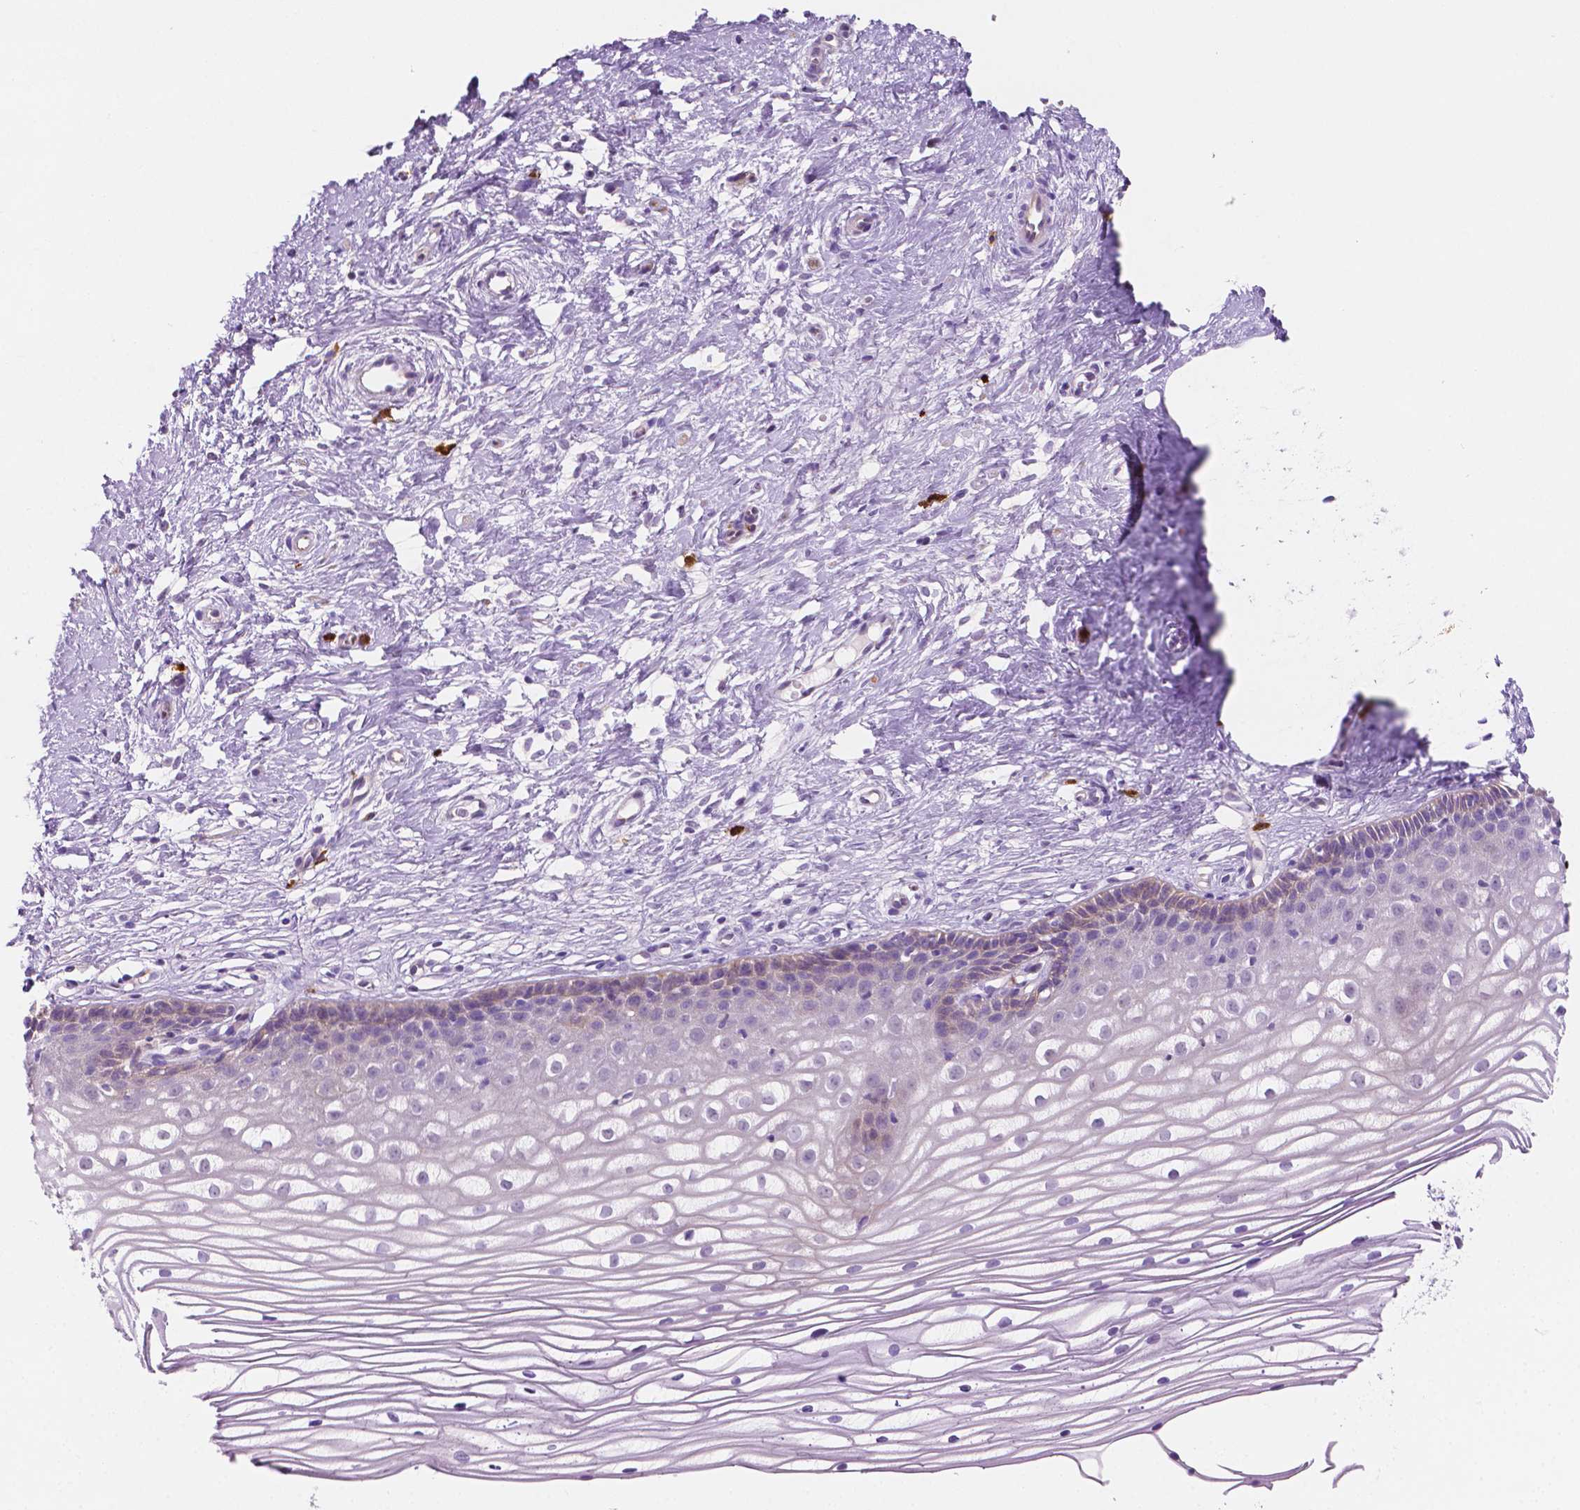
{"staining": {"intensity": "negative", "quantity": "none", "location": "none"}, "tissue": "cervix", "cell_type": "Glandular cells", "image_type": "normal", "snomed": [{"axis": "morphology", "description": "Normal tissue, NOS"}, {"axis": "topography", "description": "Cervix"}], "caption": "A micrograph of human cervix is negative for staining in glandular cells. Nuclei are stained in blue.", "gene": "EPPK1", "patient": {"sex": "female", "age": 40}}